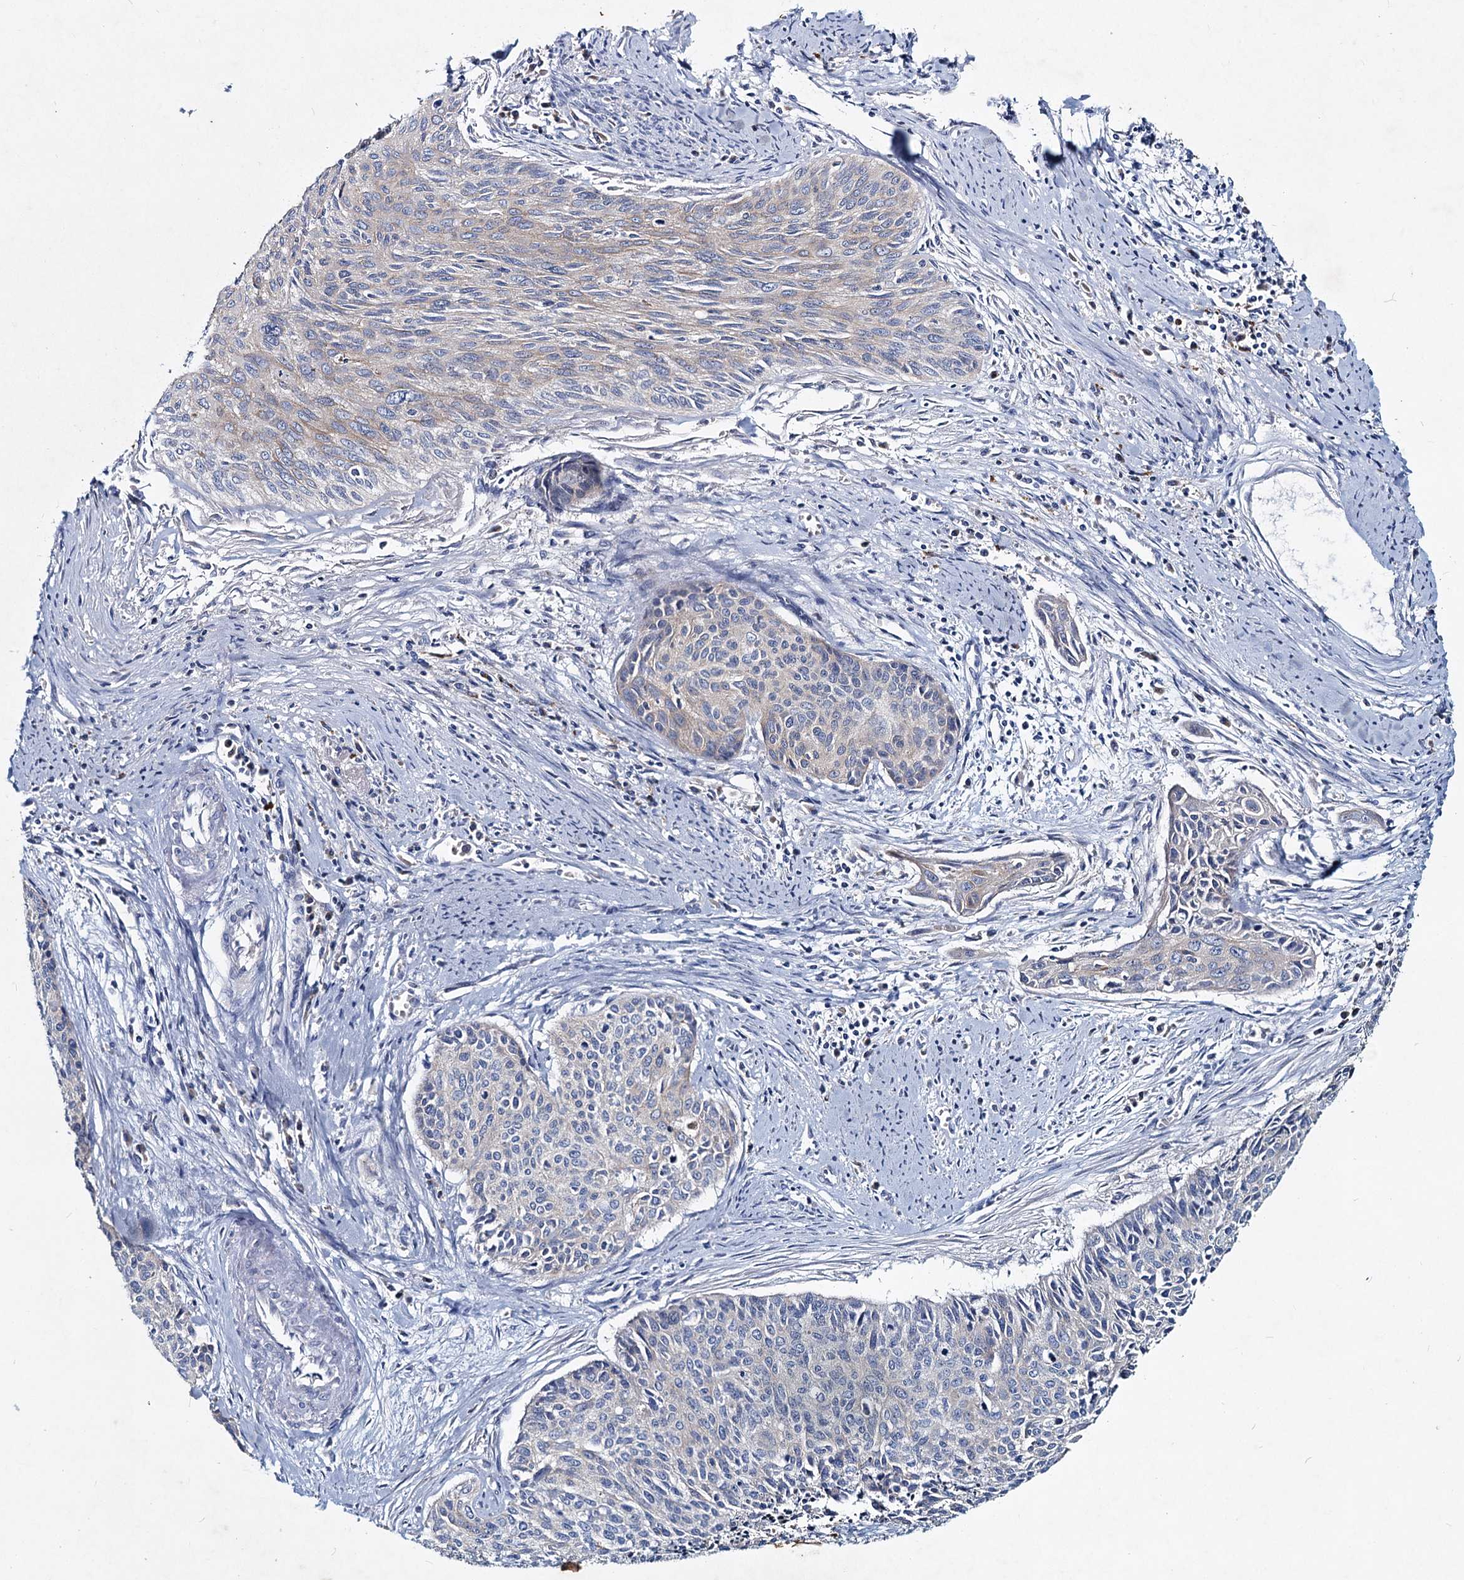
{"staining": {"intensity": "negative", "quantity": "none", "location": "none"}, "tissue": "cervical cancer", "cell_type": "Tumor cells", "image_type": "cancer", "snomed": [{"axis": "morphology", "description": "Squamous cell carcinoma, NOS"}, {"axis": "topography", "description": "Cervix"}], "caption": "A high-resolution photomicrograph shows immunohistochemistry staining of cervical squamous cell carcinoma, which reveals no significant staining in tumor cells.", "gene": "TMX2", "patient": {"sex": "female", "age": 55}}